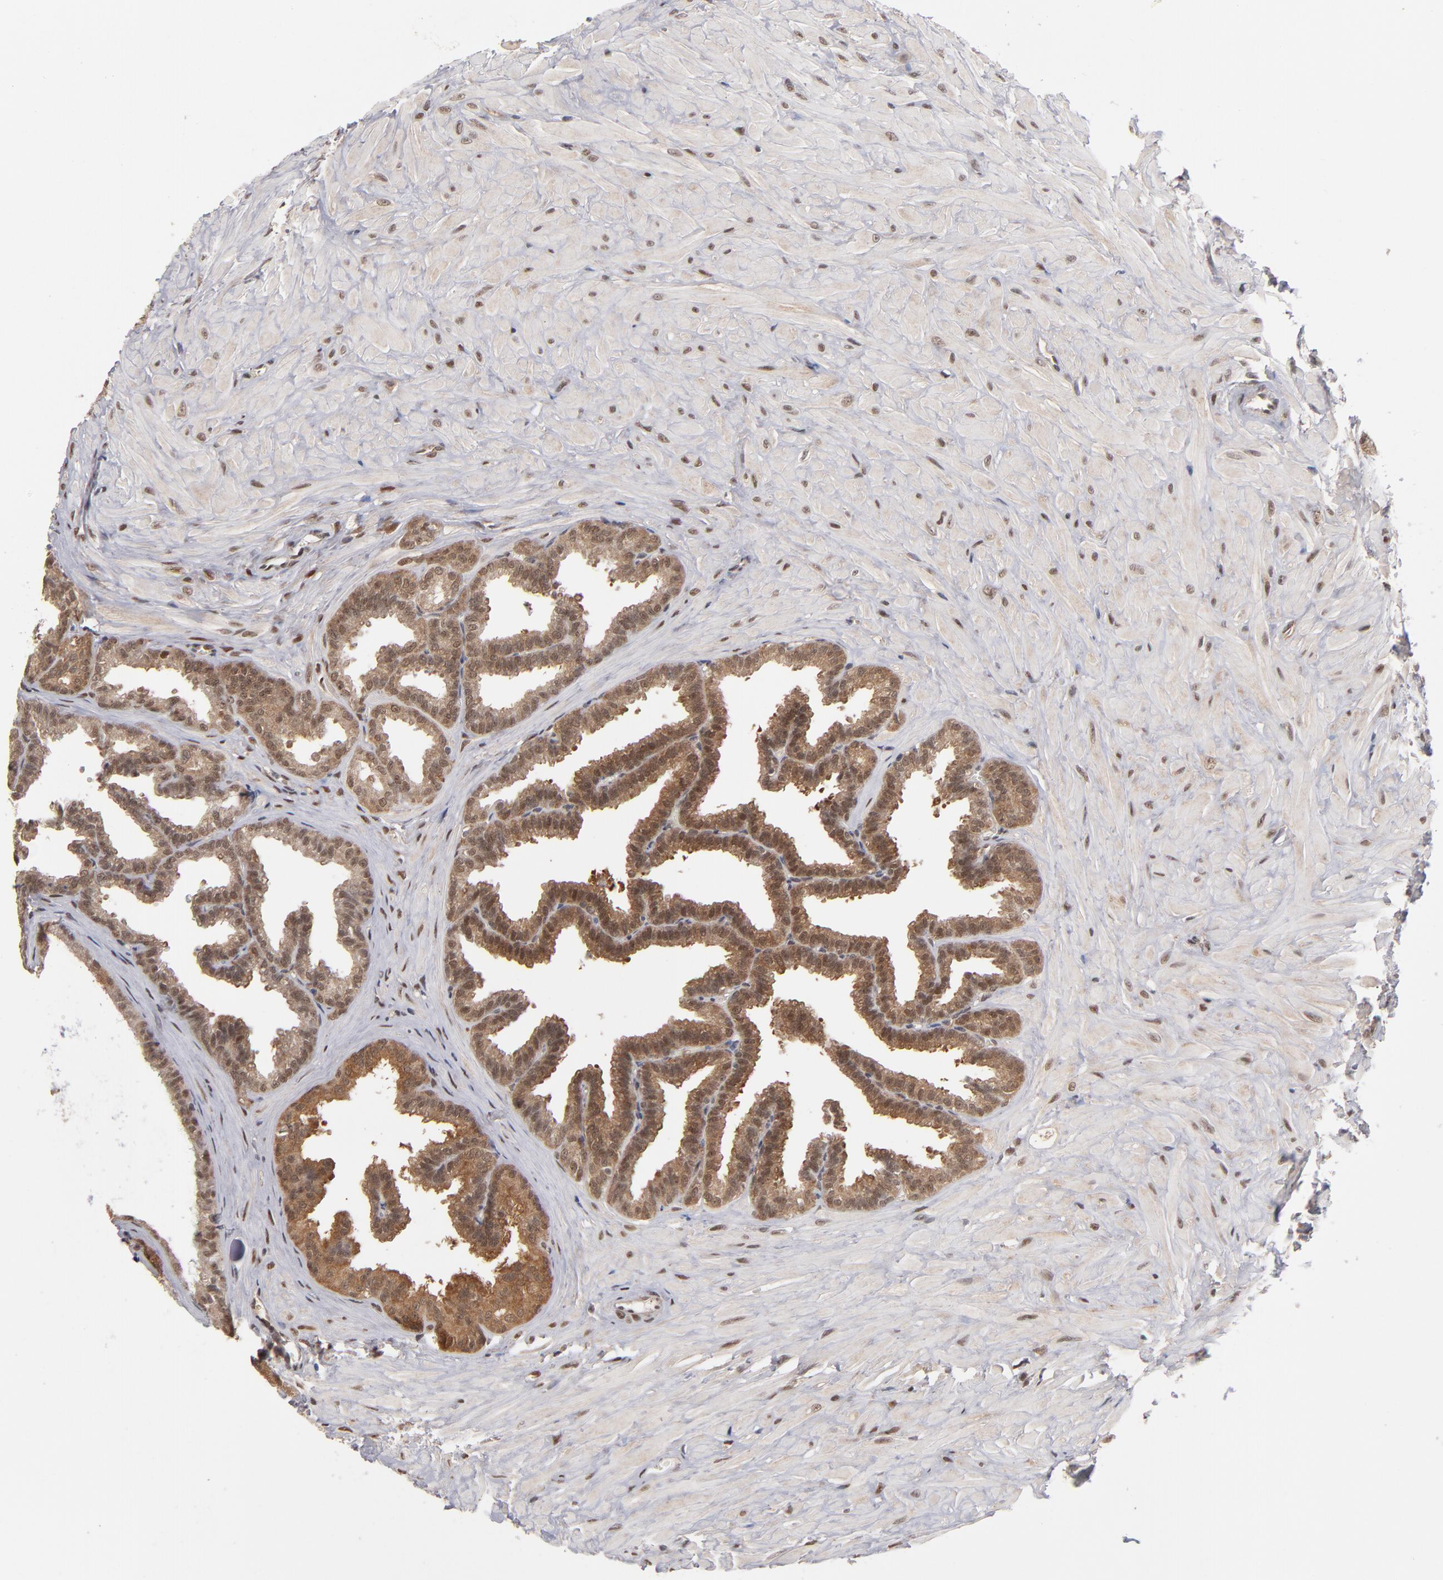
{"staining": {"intensity": "moderate", "quantity": ">75%", "location": "cytoplasmic/membranous,nuclear"}, "tissue": "seminal vesicle", "cell_type": "Glandular cells", "image_type": "normal", "snomed": [{"axis": "morphology", "description": "Normal tissue, NOS"}, {"axis": "topography", "description": "Seminal veicle"}], "caption": "Benign seminal vesicle was stained to show a protein in brown. There is medium levels of moderate cytoplasmic/membranous,nuclear positivity in approximately >75% of glandular cells.", "gene": "HUWE1", "patient": {"sex": "male", "age": 26}}